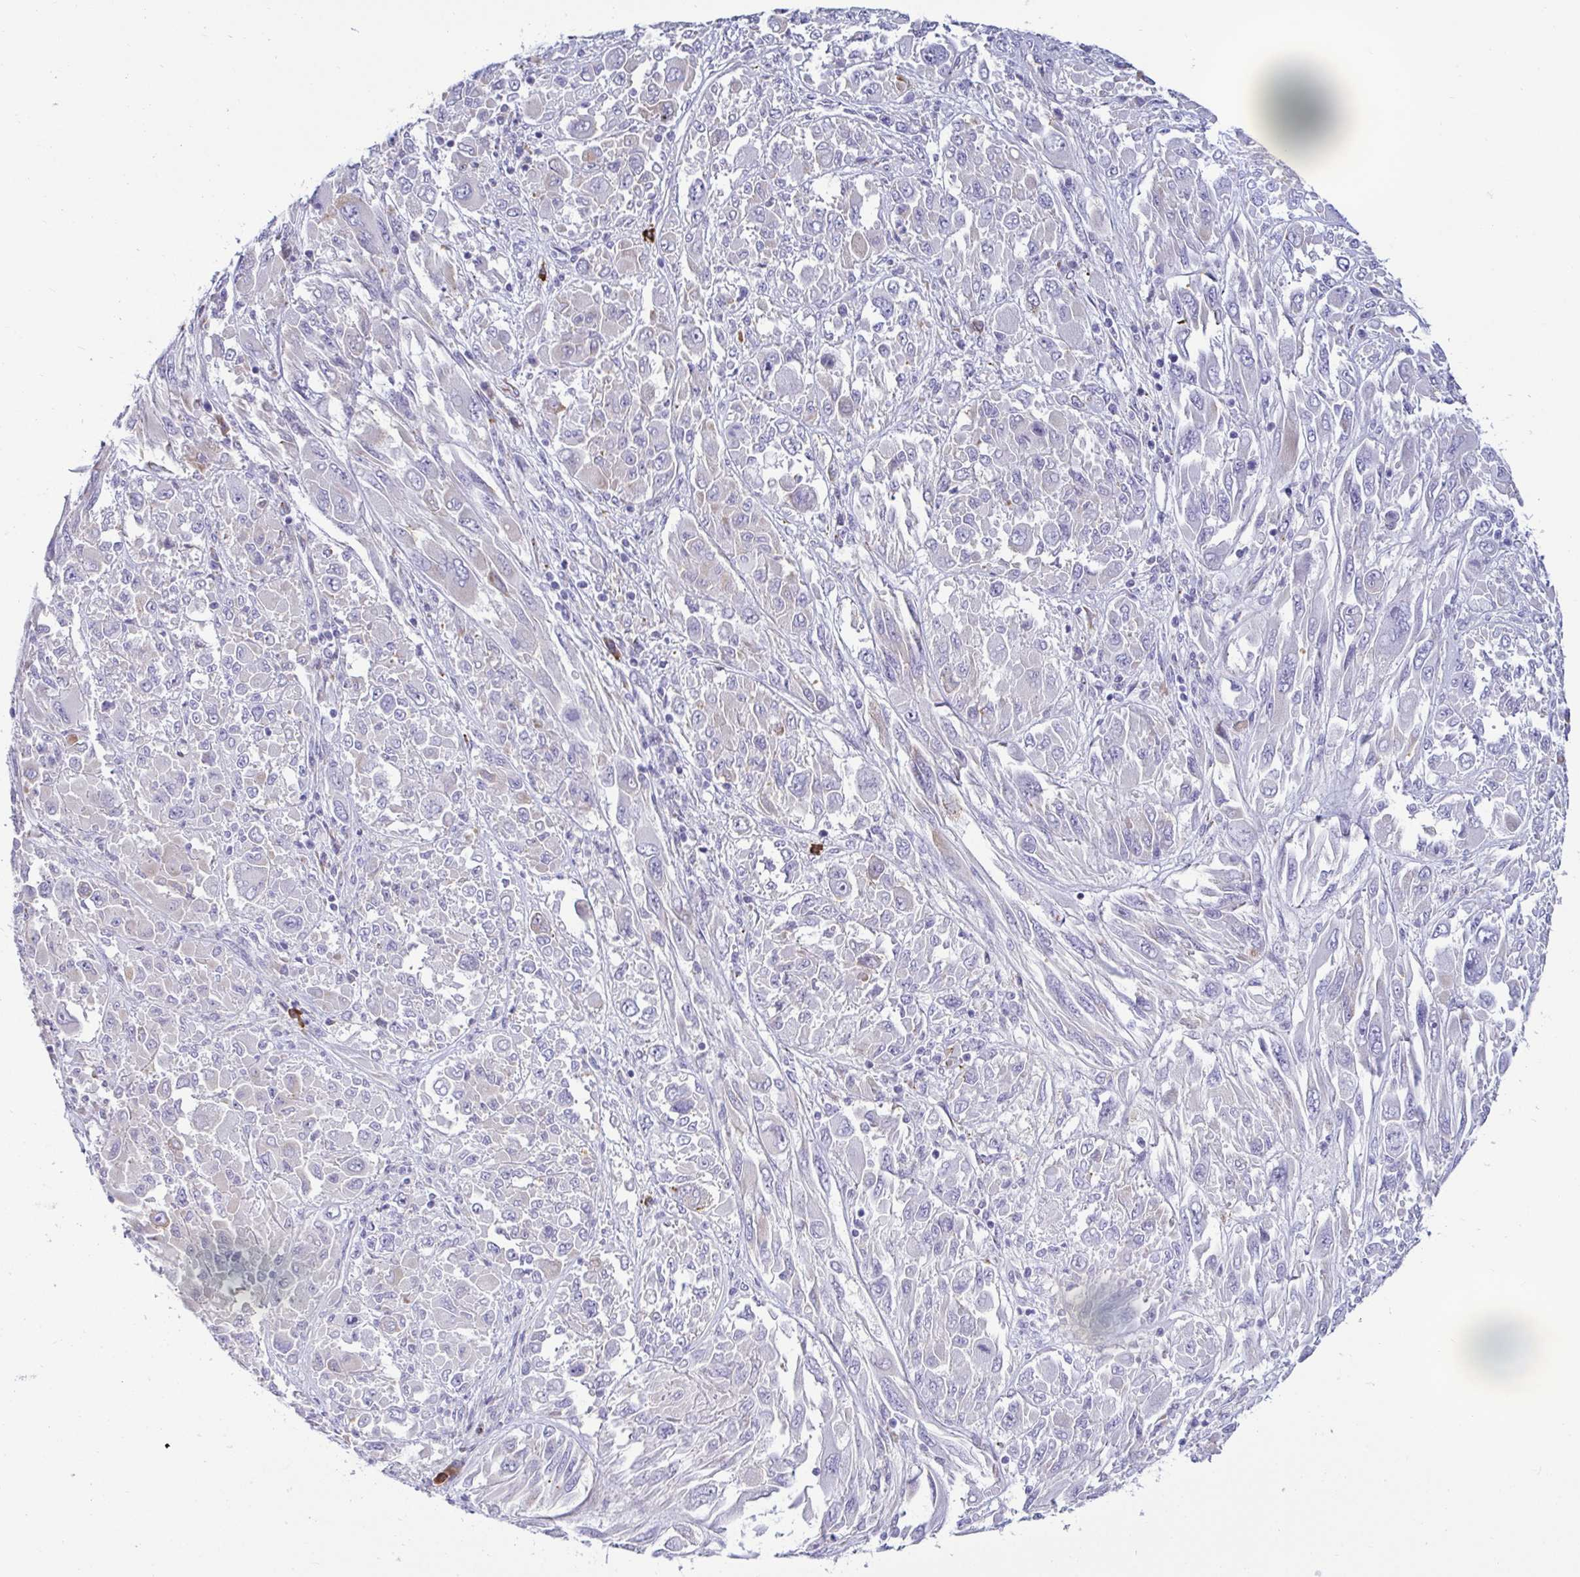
{"staining": {"intensity": "negative", "quantity": "none", "location": "none"}, "tissue": "melanoma", "cell_type": "Tumor cells", "image_type": "cancer", "snomed": [{"axis": "morphology", "description": "Malignant melanoma, NOS"}, {"axis": "topography", "description": "Skin"}], "caption": "The immunohistochemistry photomicrograph has no significant positivity in tumor cells of melanoma tissue. (DAB IHC visualized using brightfield microscopy, high magnification).", "gene": "TFPI2", "patient": {"sex": "female", "age": 91}}